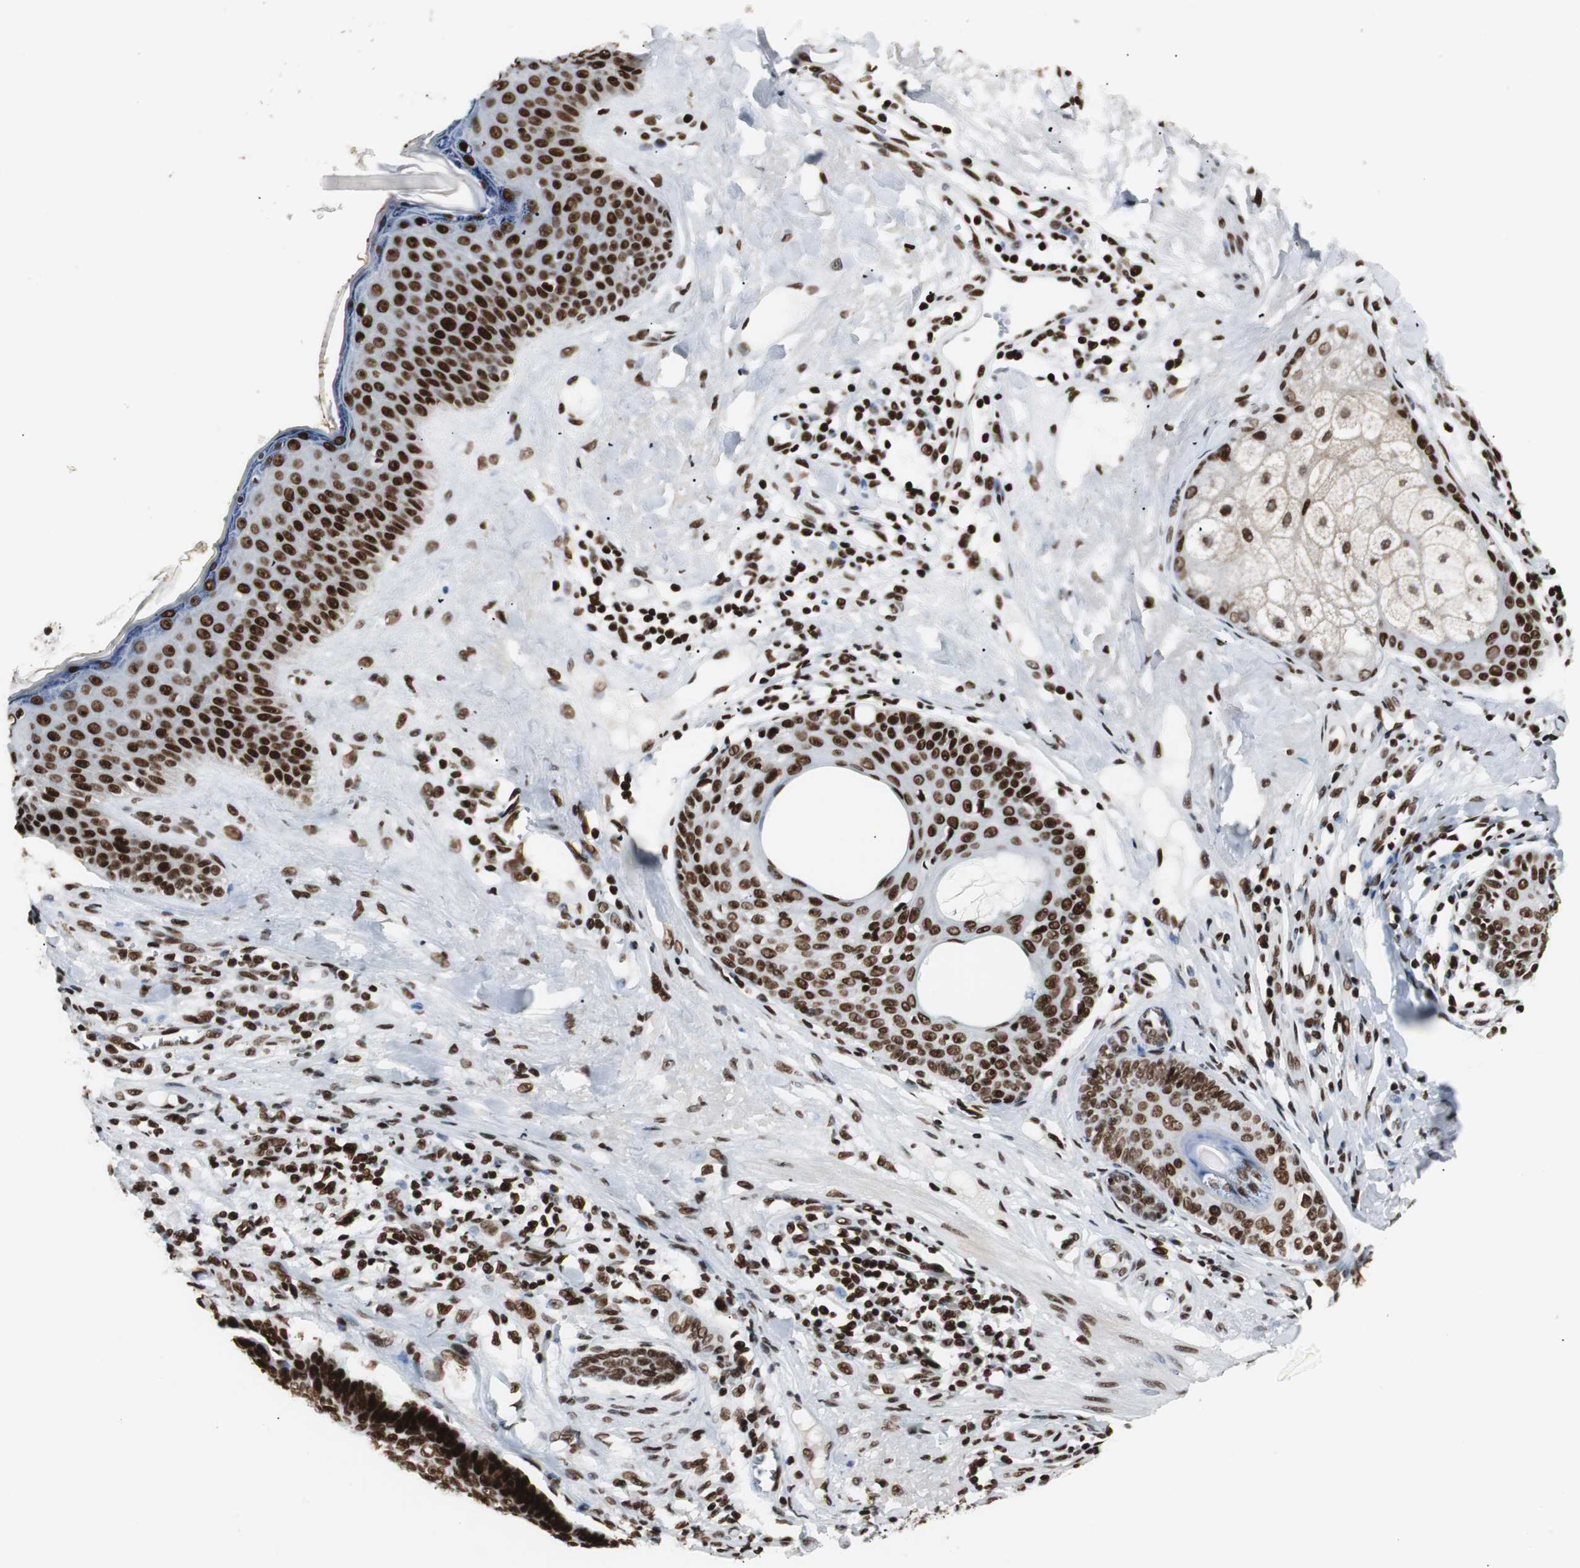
{"staining": {"intensity": "strong", "quantity": ">75%", "location": "nuclear"}, "tissue": "skin cancer", "cell_type": "Tumor cells", "image_type": "cancer", "snomed": [{"axis": "morphology", "description": "Basal cell carcinoma"}, {"axis": "topography", "description": "Skin"}], "caption": "Strong nuclear staining for a protein is appreciated in approximately >75% of tumor cells of skin cancer (basal cell carcinoma) using immunohistochemistry.", "gene": "MTA2", "patient": {"sex": "male", "age": 84}}